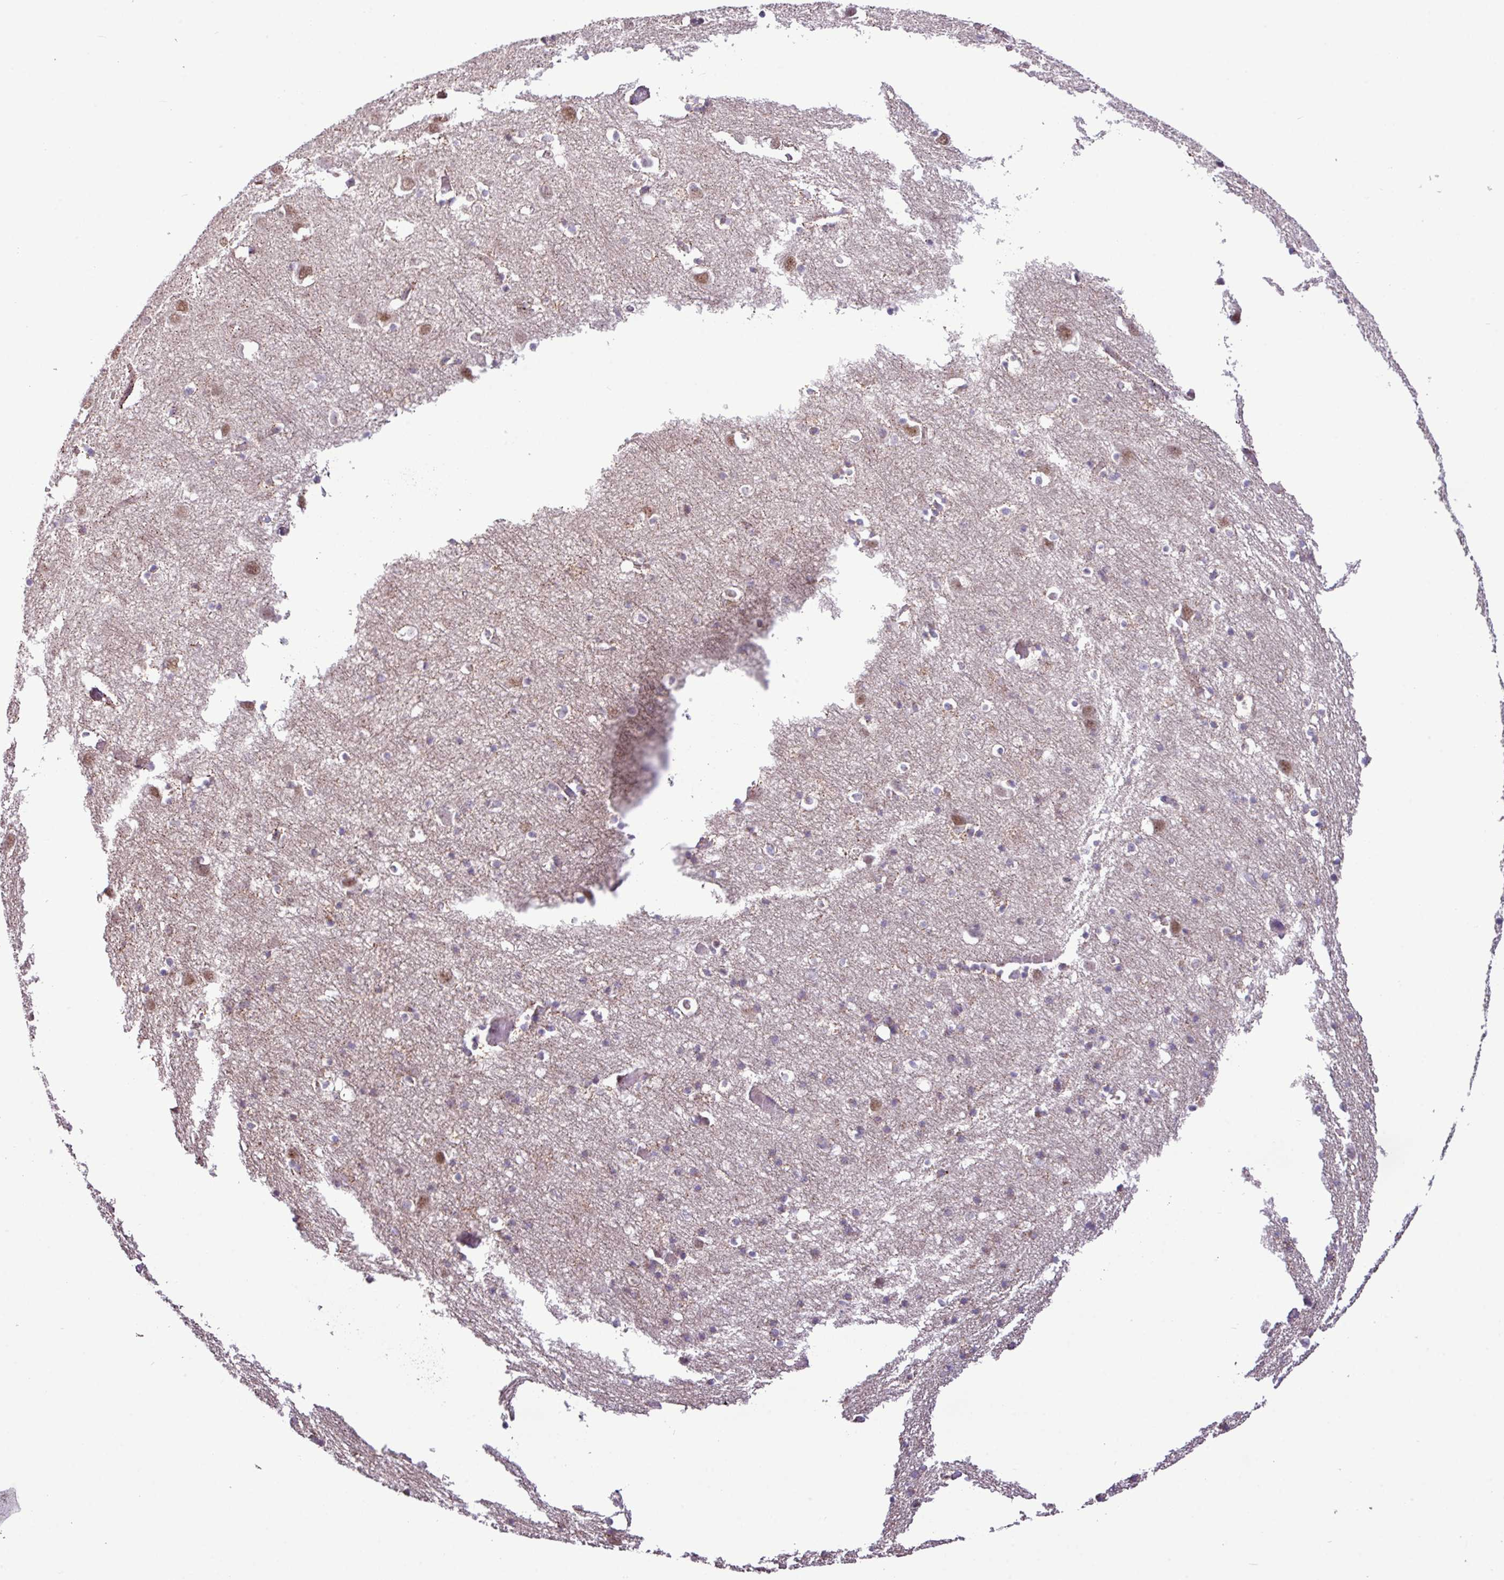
{"staining": {"intensity": "negative", "quantity": "none", "location": "none"}, "tissue": "cerebral cortex", "cell_type": "Endothelial cells", "image_type": "normal", "snomed": [{"axis": "morphology", "description": "Normal tissue, NOS"}, {"axis": "topography", "description": "Cerebral cortex"}], "caption": "Endothelial cells show no significant positivity in normal cerebral cortex. (Brightfield microscopy of DAB (3,3'-diaminobenzidine) immunohistochemistry (IHC) at high magnification).", "gene": "YLPM1", "patient": {"sex": "male", "age": 70}}